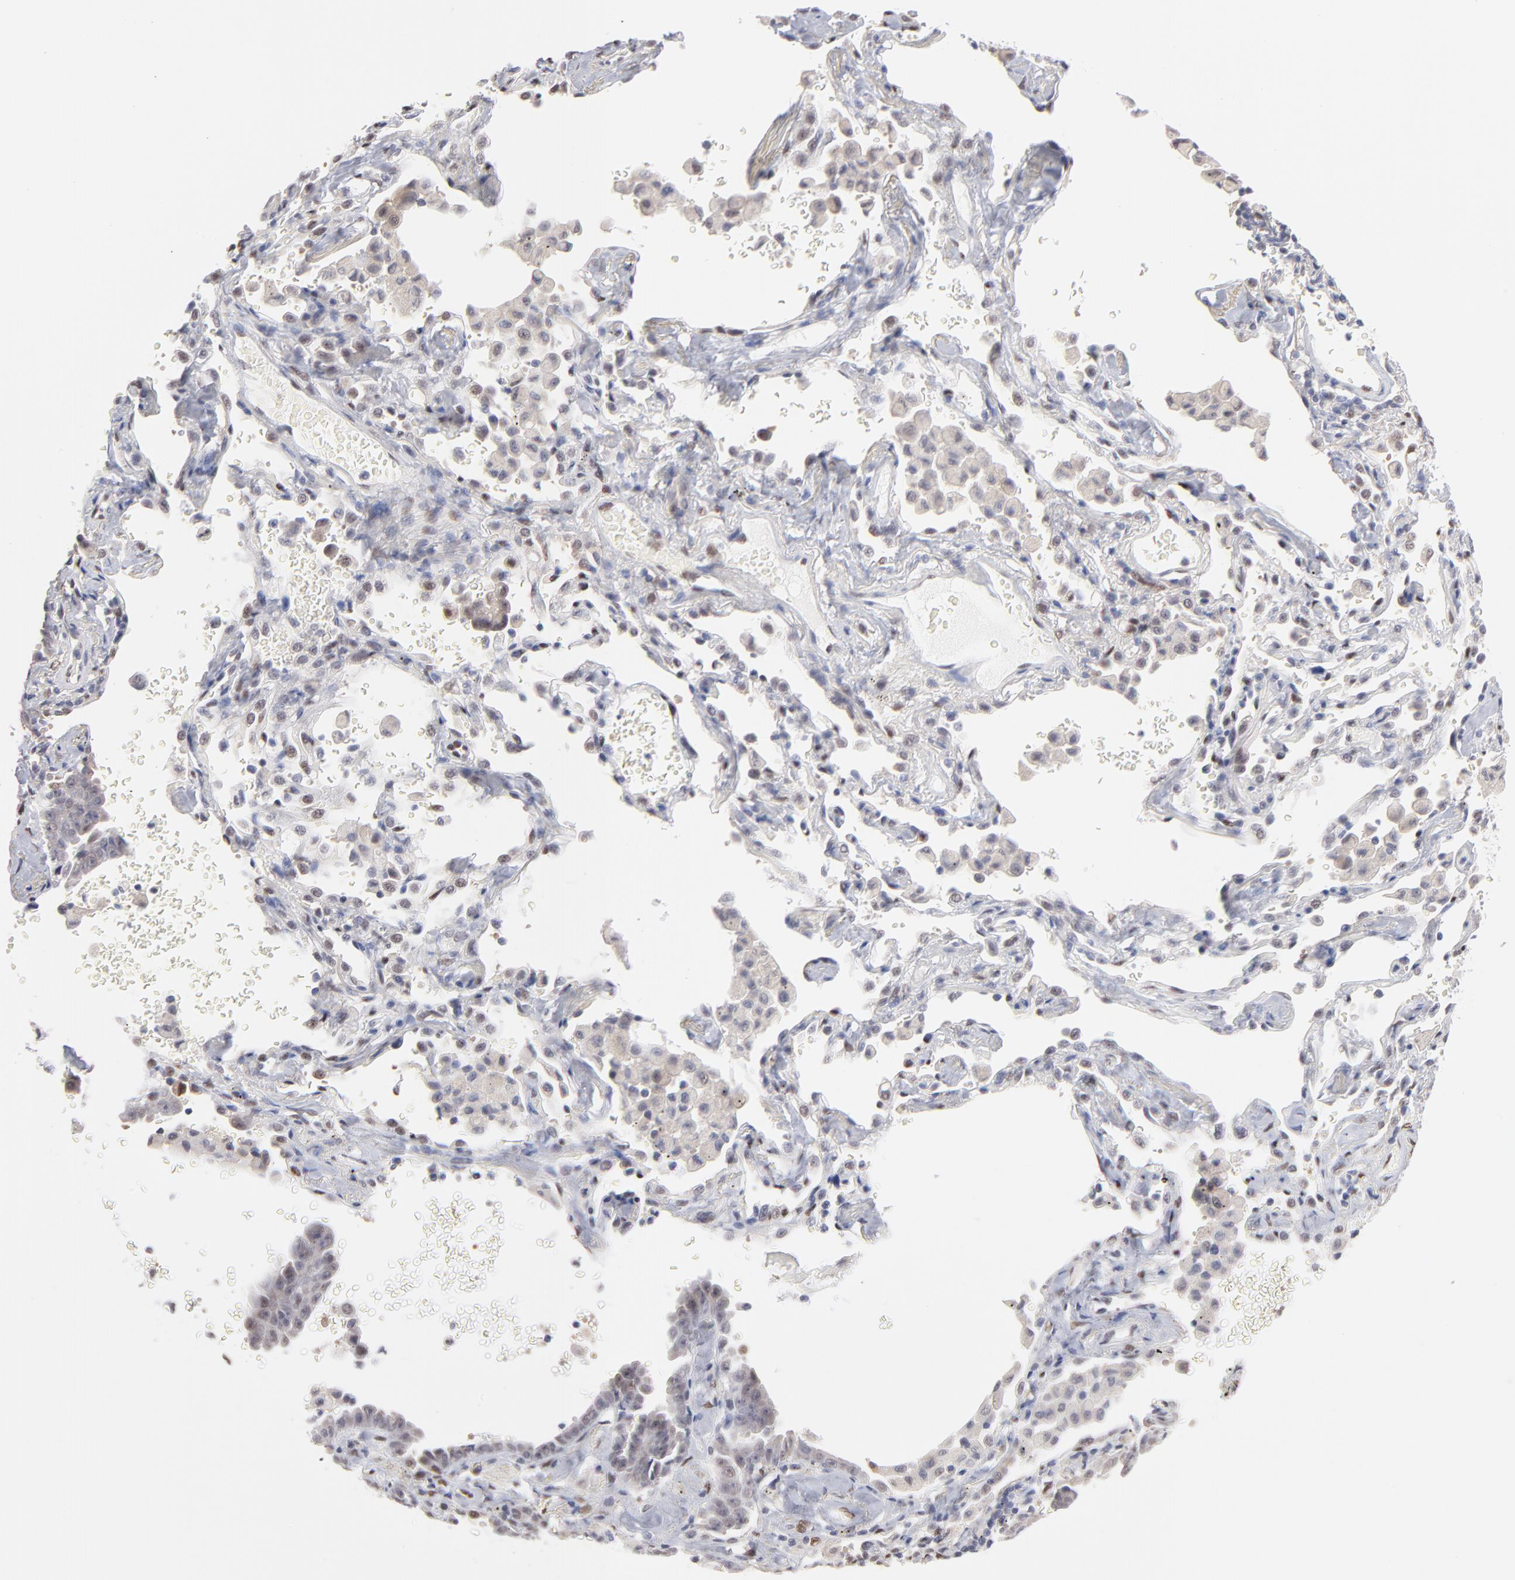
{"staining": {"intensity": "weak", "quantity": "<25%", "location": "nuclear"}, "tissue": "lung cancer", "cell_type": "Tumor cells", "image_type": "cancer", "snomed": [{"axis": "morphology", "description": "Adenocarcinoma, NOS"}, {"axis": "topography", "description": "Lung"}], "caption": "Lung cancer (adenocarcinoma) was stained to show a protein in brown. There is no significant expression in tumor cells.", "gene": "STAT3", "patient": {"sex": "female", "age": 64}}